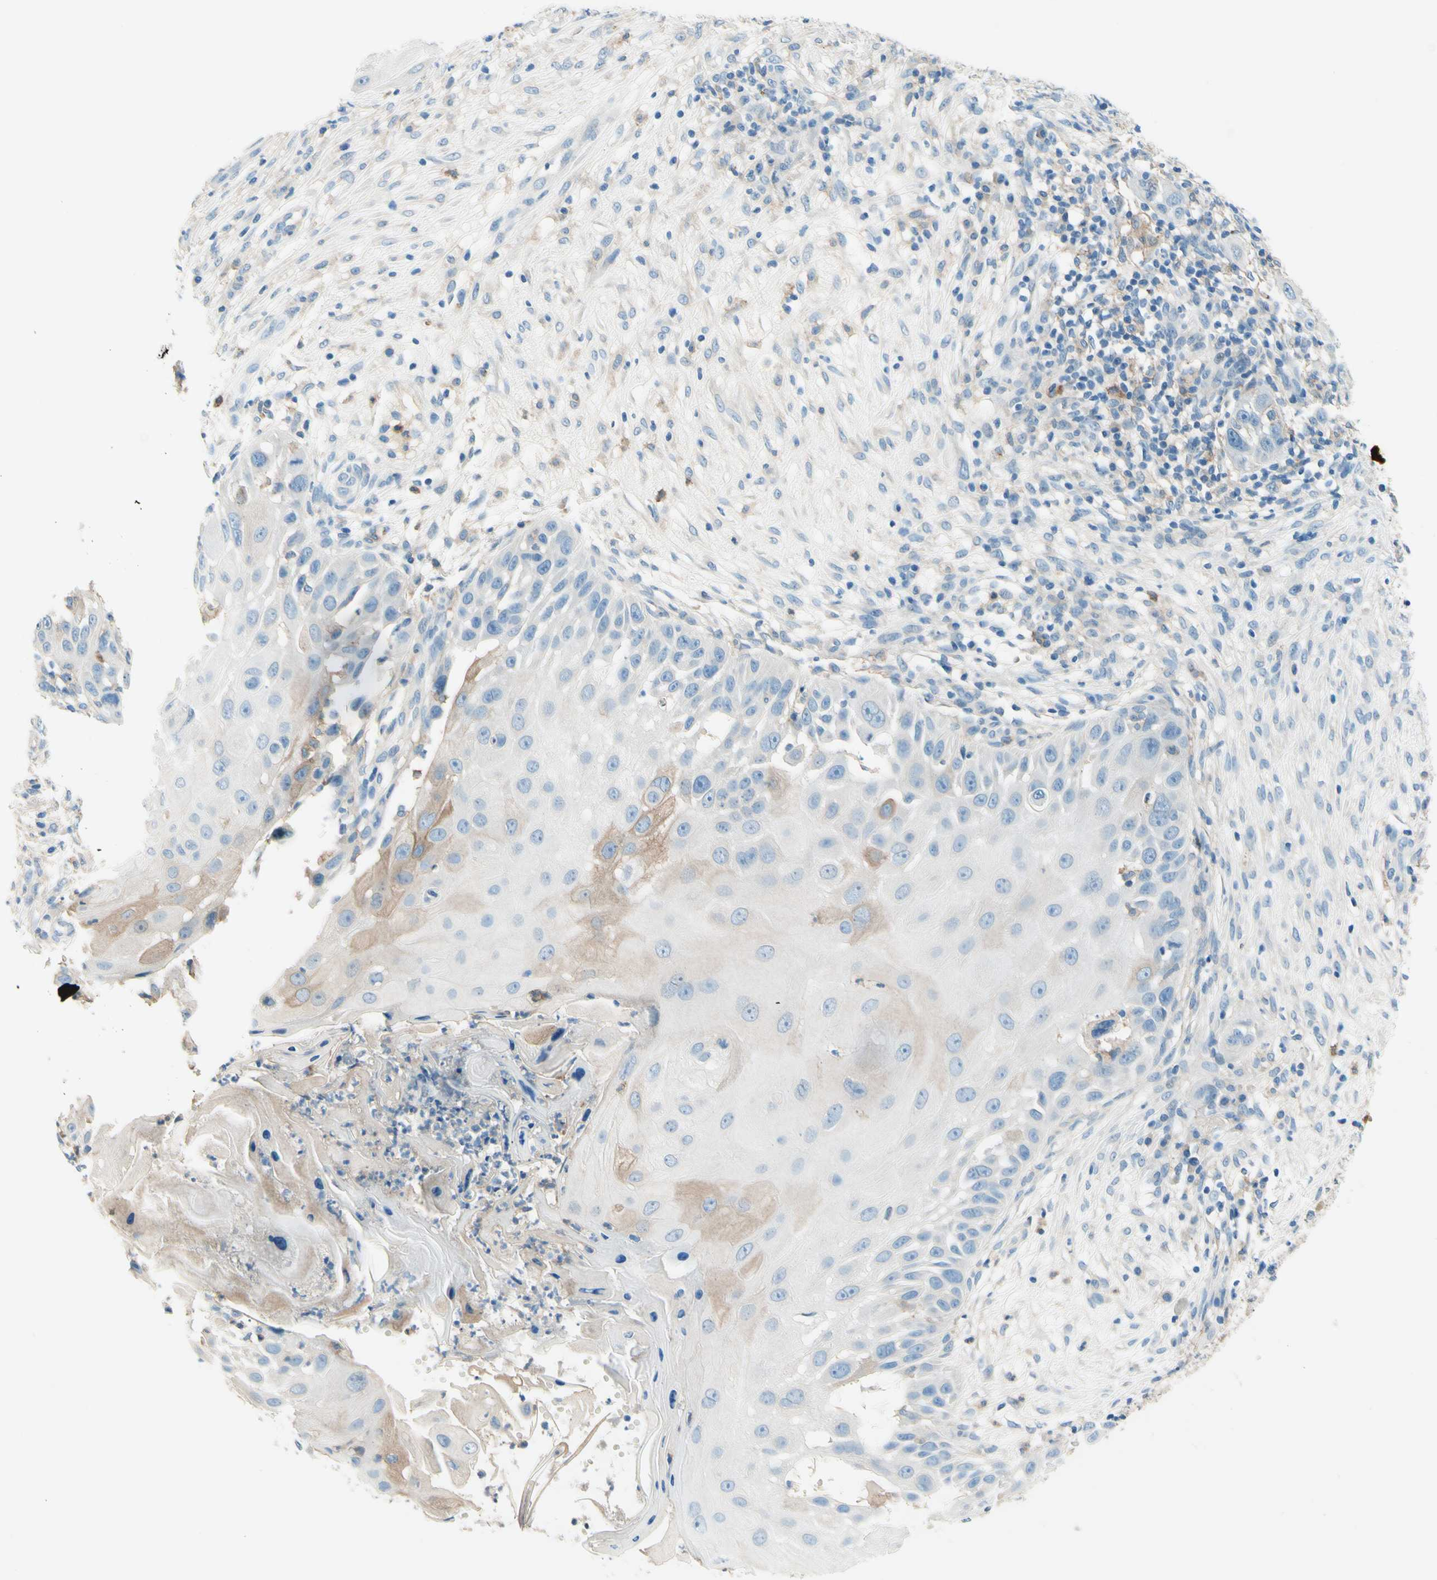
{"staining": {"intensity": "weak", "quantity": "<25%", "location": "cytoplasmic/membranous"}, "tissue": "skin cancer", "cell_type": "Tumor cells", "image_type": "cancer", "snomed": [{"axis": "morphology", "description": "Squamous cell carcinoma, NOS"}, {"axis": "topography", "description": "Skin"}], "caption": "Tumor cells are negative for protein expression in human skin squamous cell carcinoma.", "gene": "SIGLEC9", "patient": {"sex": "female", "age": 44}}